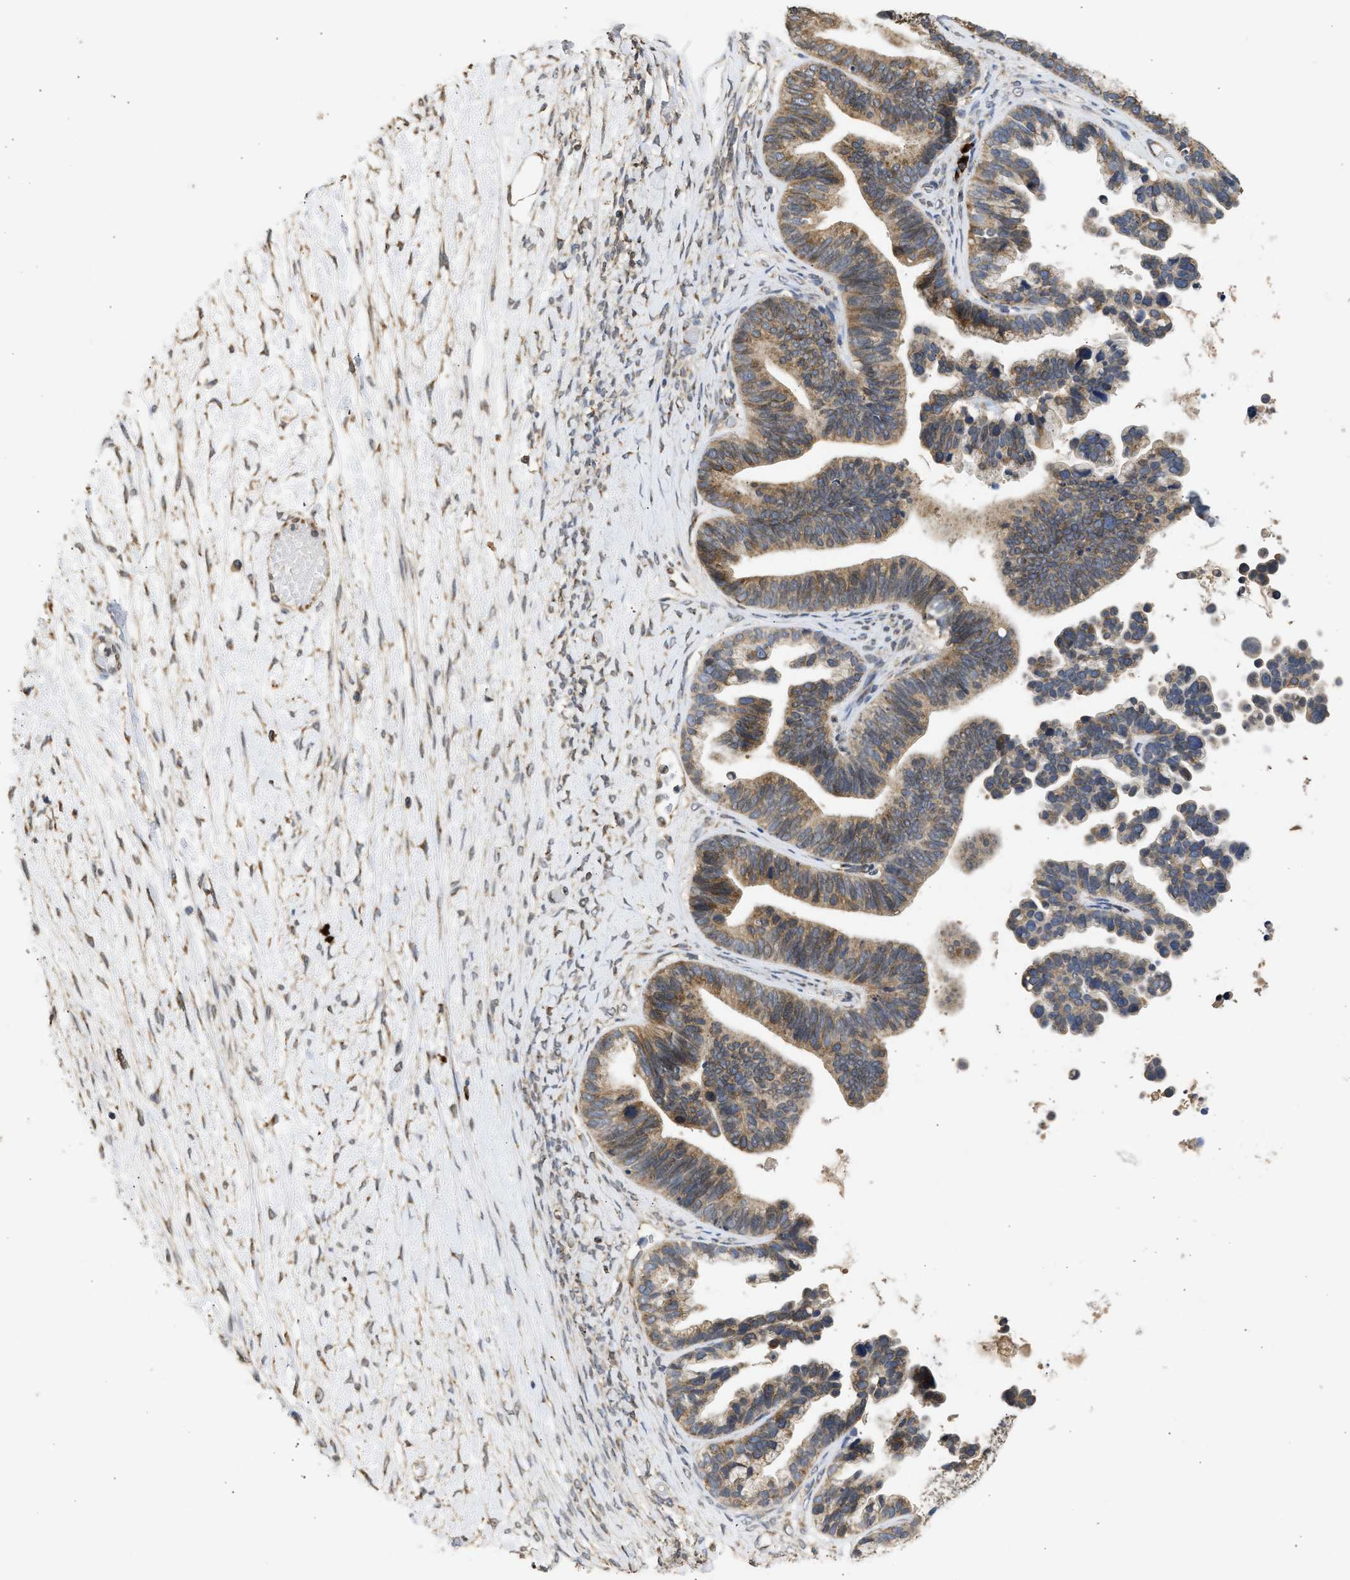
{"staining": {"intensity": "moderate", "quantity": ">75%", "location": "cytoplasmic/membranous"}, "tissue": "ovarian cancer", "cell_type": "Tumor cells", "image_type": "cancer", "snomed": [{"axis": "morphology", "description": "Cystadenocarcinoma, serous, NOS"}, {"axis": "topography", "description": "Ovary"}], "caption": "Tumor cells exhibit moderate cytoplasmic/membranous positivity in about >75% of cells in ovarian cancer (serous cystadenocarcinoma). The protein is stained brown, and the nuclei are stained in blue (DAB IHC with brightfield microscopy, high magnification).", "gene": "DNAJC1", "patient": {"sex": "female", "age": 56}}